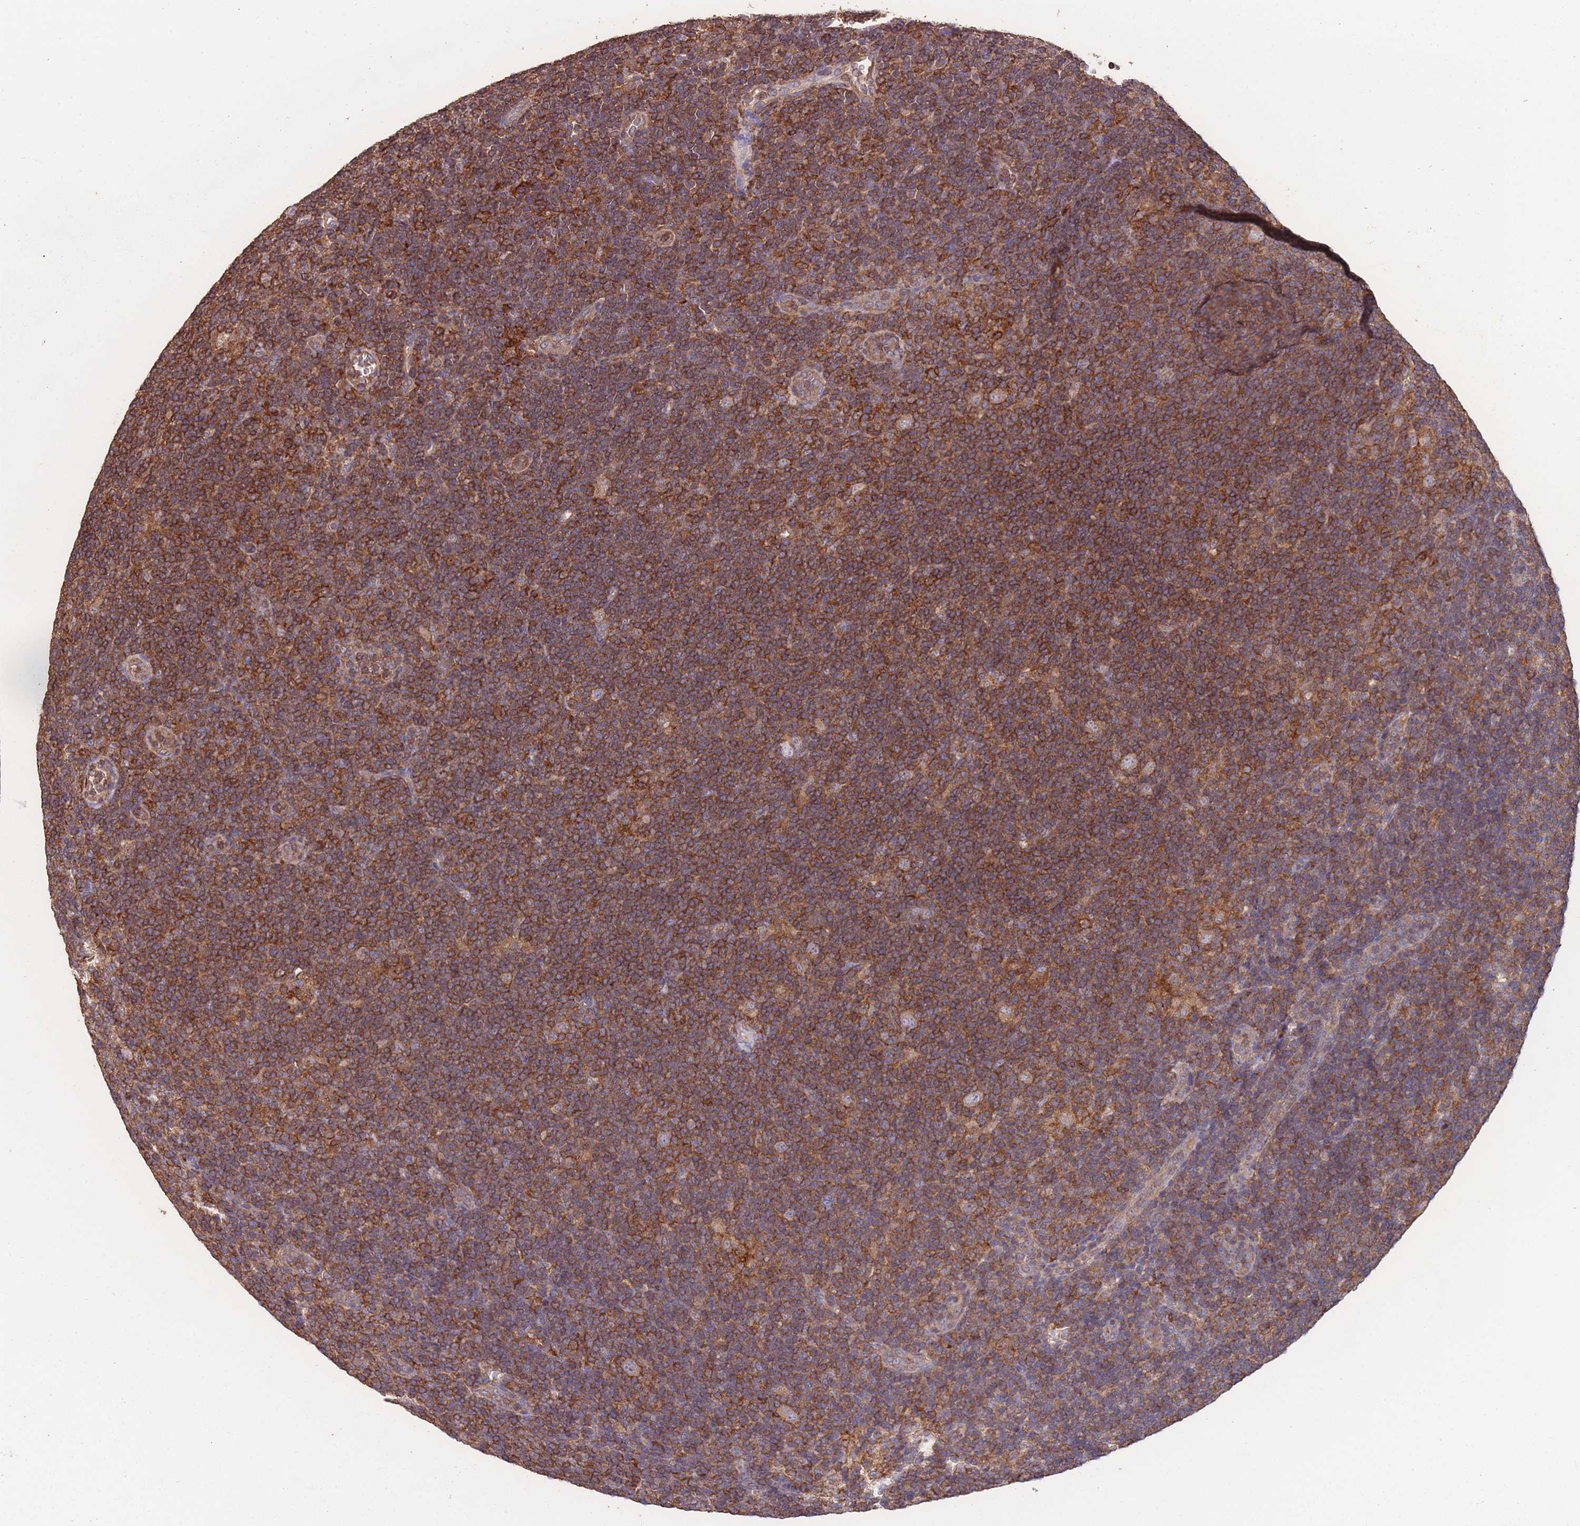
{"staining": {"intensity": "weak", "quantity": ">75%", "location": "cytoplasmic/membranous"}, "tissue": "lymphoma", "cell_type": "Tumor cells", "image_type": "cancer", "snomed": [{"axis": "morphology", "description": "Hodgkin's disease, NOS"}, {"axis": "topography", "description": "Lymph node"}], "caption": "There is low levels of weak cytoplasmic/membranous staining in tumor cells of lymphoma, as demonstrated by immunohistochemical staining (brown color).", "gene": "NUDT21", "patient": {"sex": "female", "age": 57}}